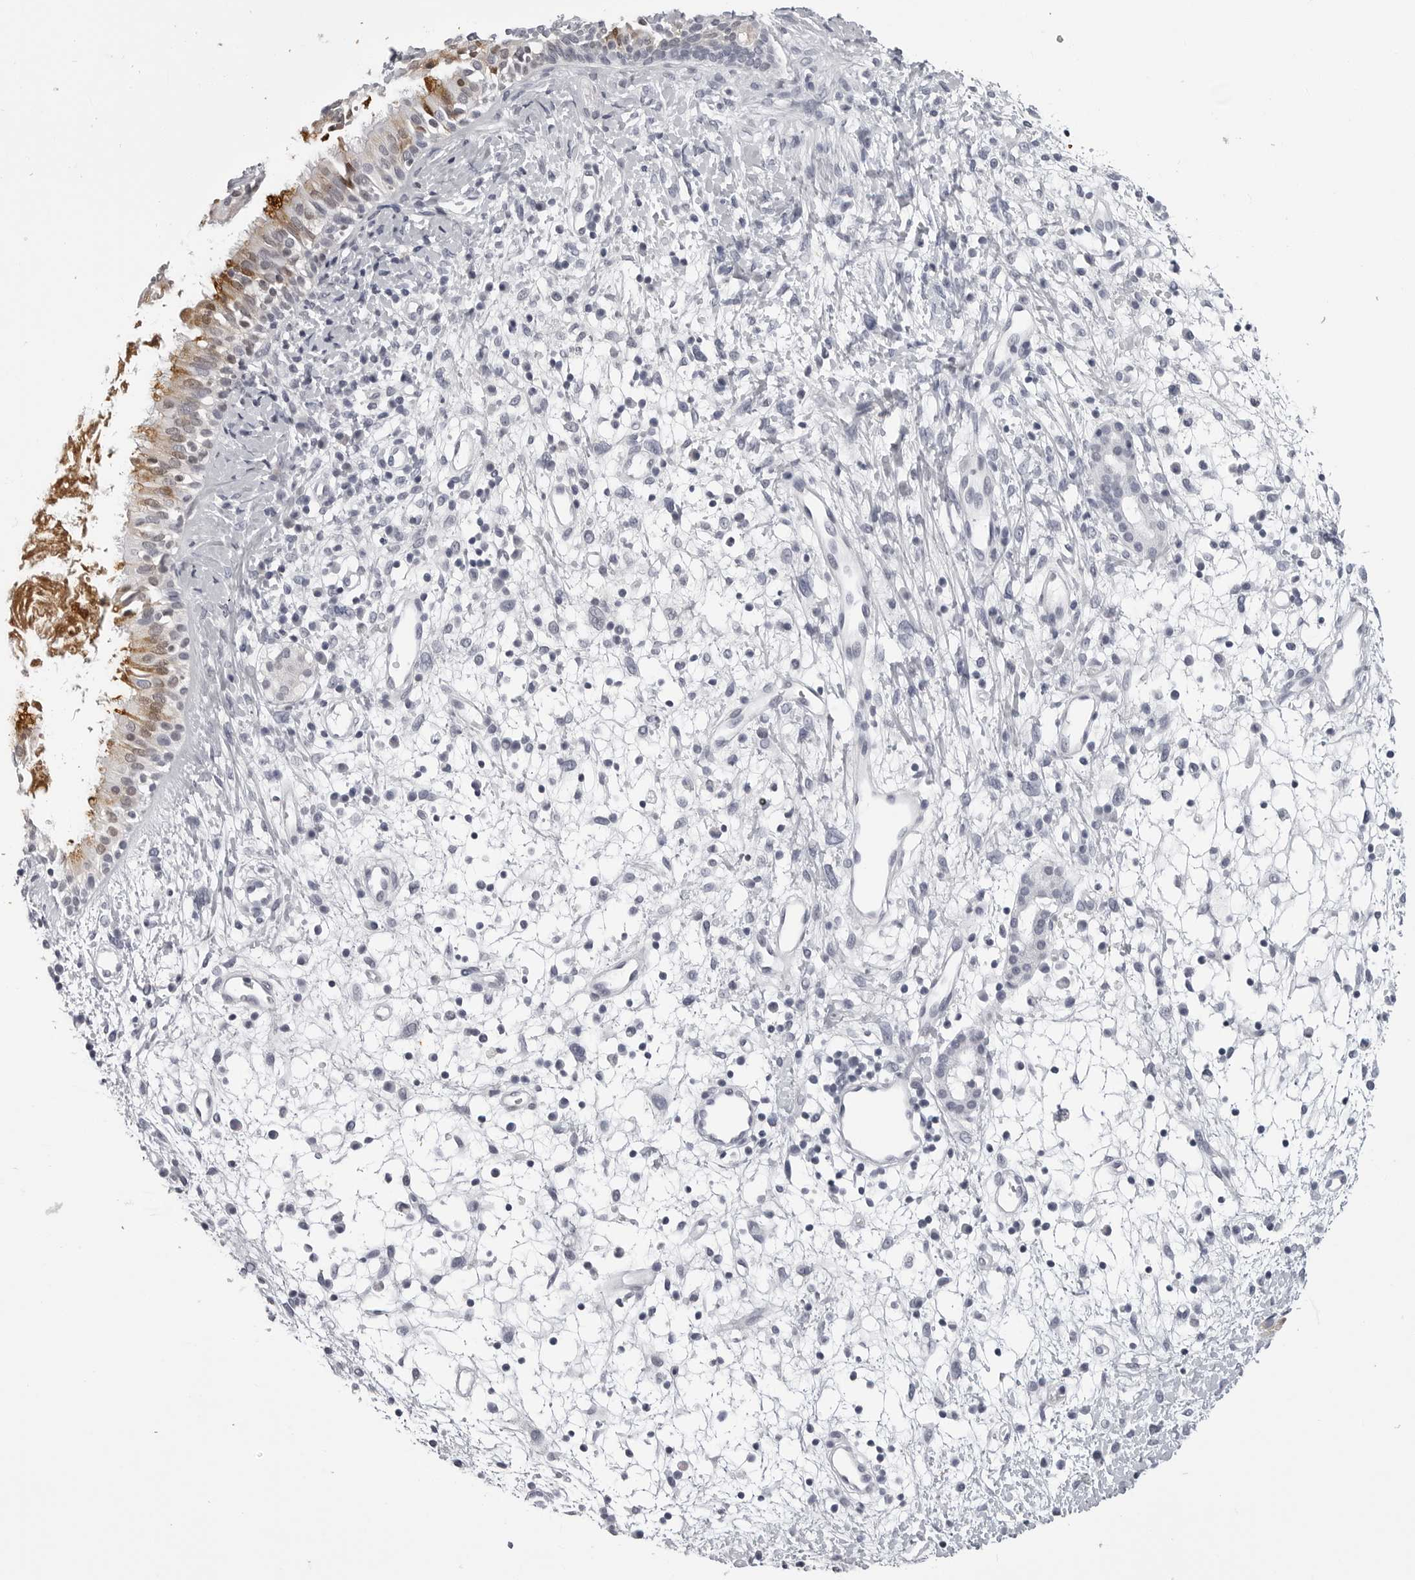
{"staining": {"intensity": "strong", "quantity": "<25%", "location": "cytoplasmic/membranous"}, "tissue": "nasopharynx", "cell_type": "Respiratory epithelial cells", "image_type": "normal", "snomed": [{"axis": "morphology", "description": "Normal tissue, NOS"}, {"axis": "topography", "description": "Nasopharynx"}], "caption": "Nasopharynx stained with DAB (3,3'-diaminobenzidine) IHC displays medium levels of strong cytoplasmic/membranous positivity in about <25% of respiratory epithelial cells.", "gene": "BPIFA1", "patient": {"sex": "male", "age": 22}}